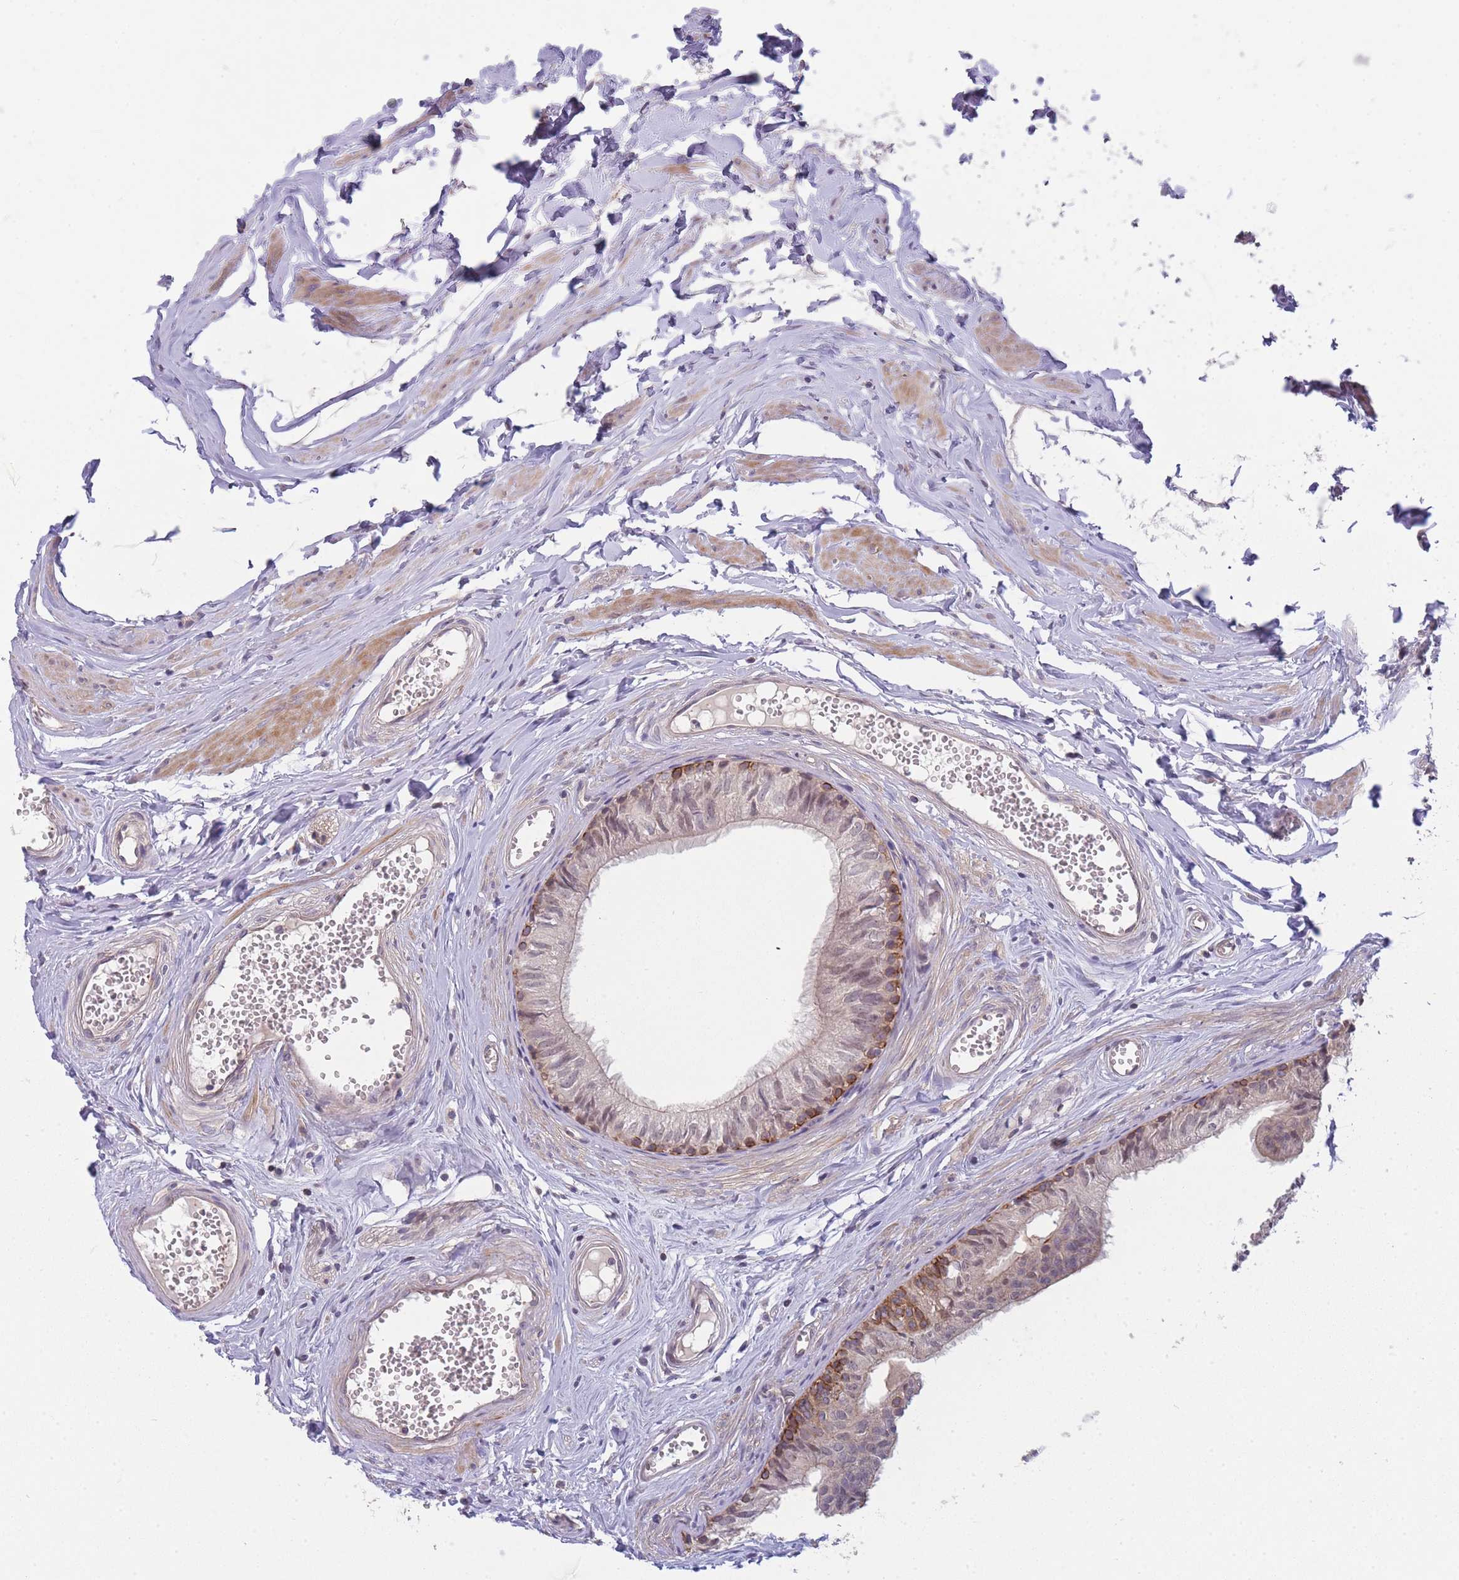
{"staining": {"intensity": "strong", "quantity": "<25%", "location": "cytoplasmic/membranous"}, "tissue": "epididymis", "cell_type": "Glandular cells", "image_type": "normal", "snomed": [{"axis": "morphology", "description": "Normal tissue, NOS"}, {"axis": "topography", "description": "Epididymis"}], "caption": "High-magnification brightfield microscopy of benign epididymis stained with DAB (3,3'-diaminobenzidine) (brown) and counterstained with hematoxylin (blue). glandular cells exhibit strong cytoplasmic/membranous staining is appreciated in about<25% of cells. Using DAB (3,3'-diaminobenzidine) (brown) and hematoxylin (blue) stains, captured at high magnification using brightfield microscopy.", "gene": "PFDN6", "patient": {"sex": "male", "age": 36}}